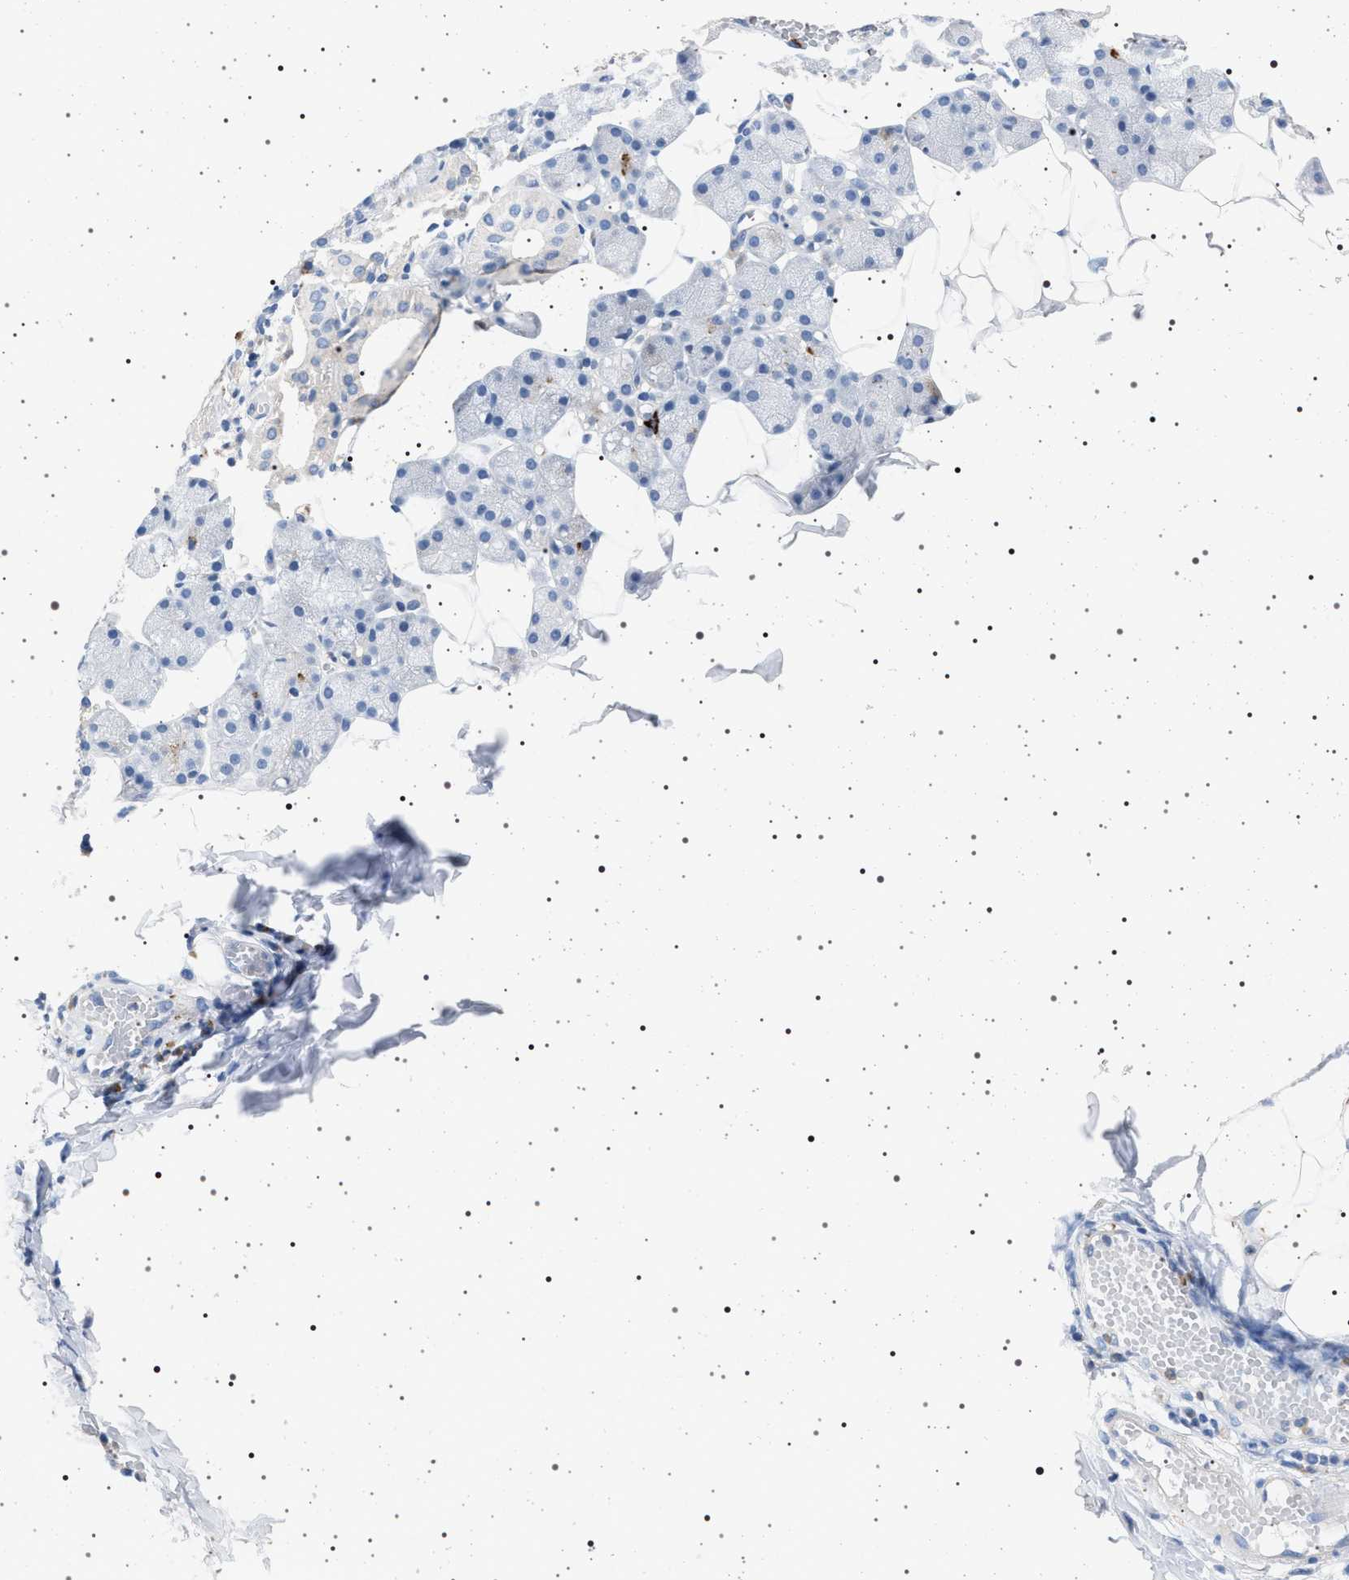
{"staining": {"intensity": "strong", "quantity": "<25%", "location": "cytoplasmic/membranous"}, "tissue": "salivary gland", "cell_type": "Glandular cells", "image_type": "normal", "snomed": [{"axis": "morphology", "description": "Normal tissue, NOS"}, {"axis": "topography", "description": "Salivary gland"}], "caption": "Salivary gland stained for a protein shows strong cytoplasmic/membranous positivity in glandular cells.", "gene": "NAT9", "patient": {"sex": "female", "age": 33}}